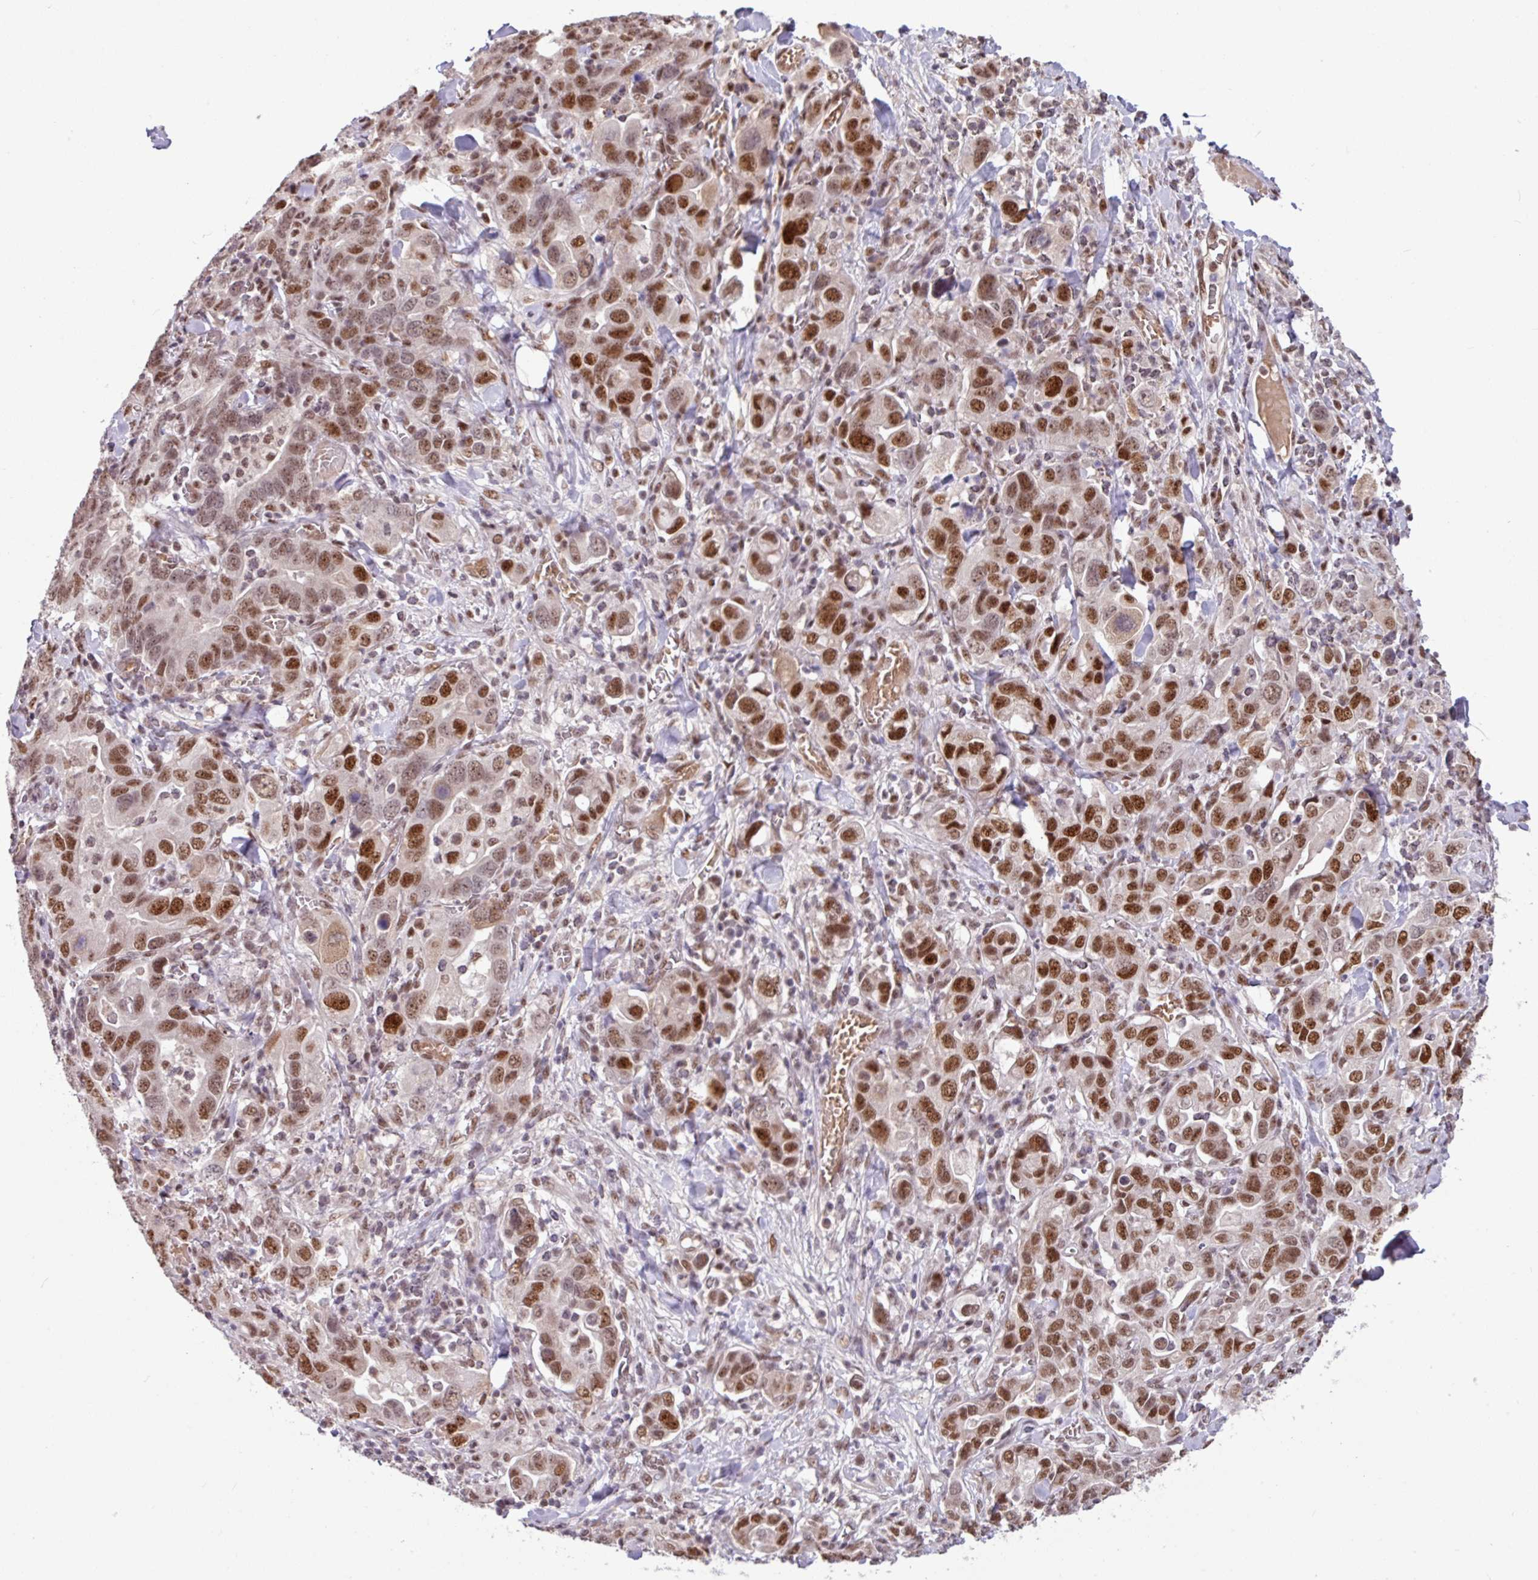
{"staining": {"intensity": "strong", "quantity": ">75%", "location": "nuclear"}, "tissue": "stomach cancer", "cell_type": "Tumor cells", "image_type": "cancer", "snomed": [{"axis": "morphology", "description": "Adenocarcinoma, NOS"}, {"axis": "topography", "description": "Stomach, upper"}, {"axis": "topography", "description": "Stomach"}], "caption": "Strong nuclear expression is present in approximately >75% of tumor cells in stomach adenocarcinoma. The protein of interest is shown in brown color, while the nuclei are stained blue.", "gene": "TDG", "patient": {"sex": "male", "age": 62}}